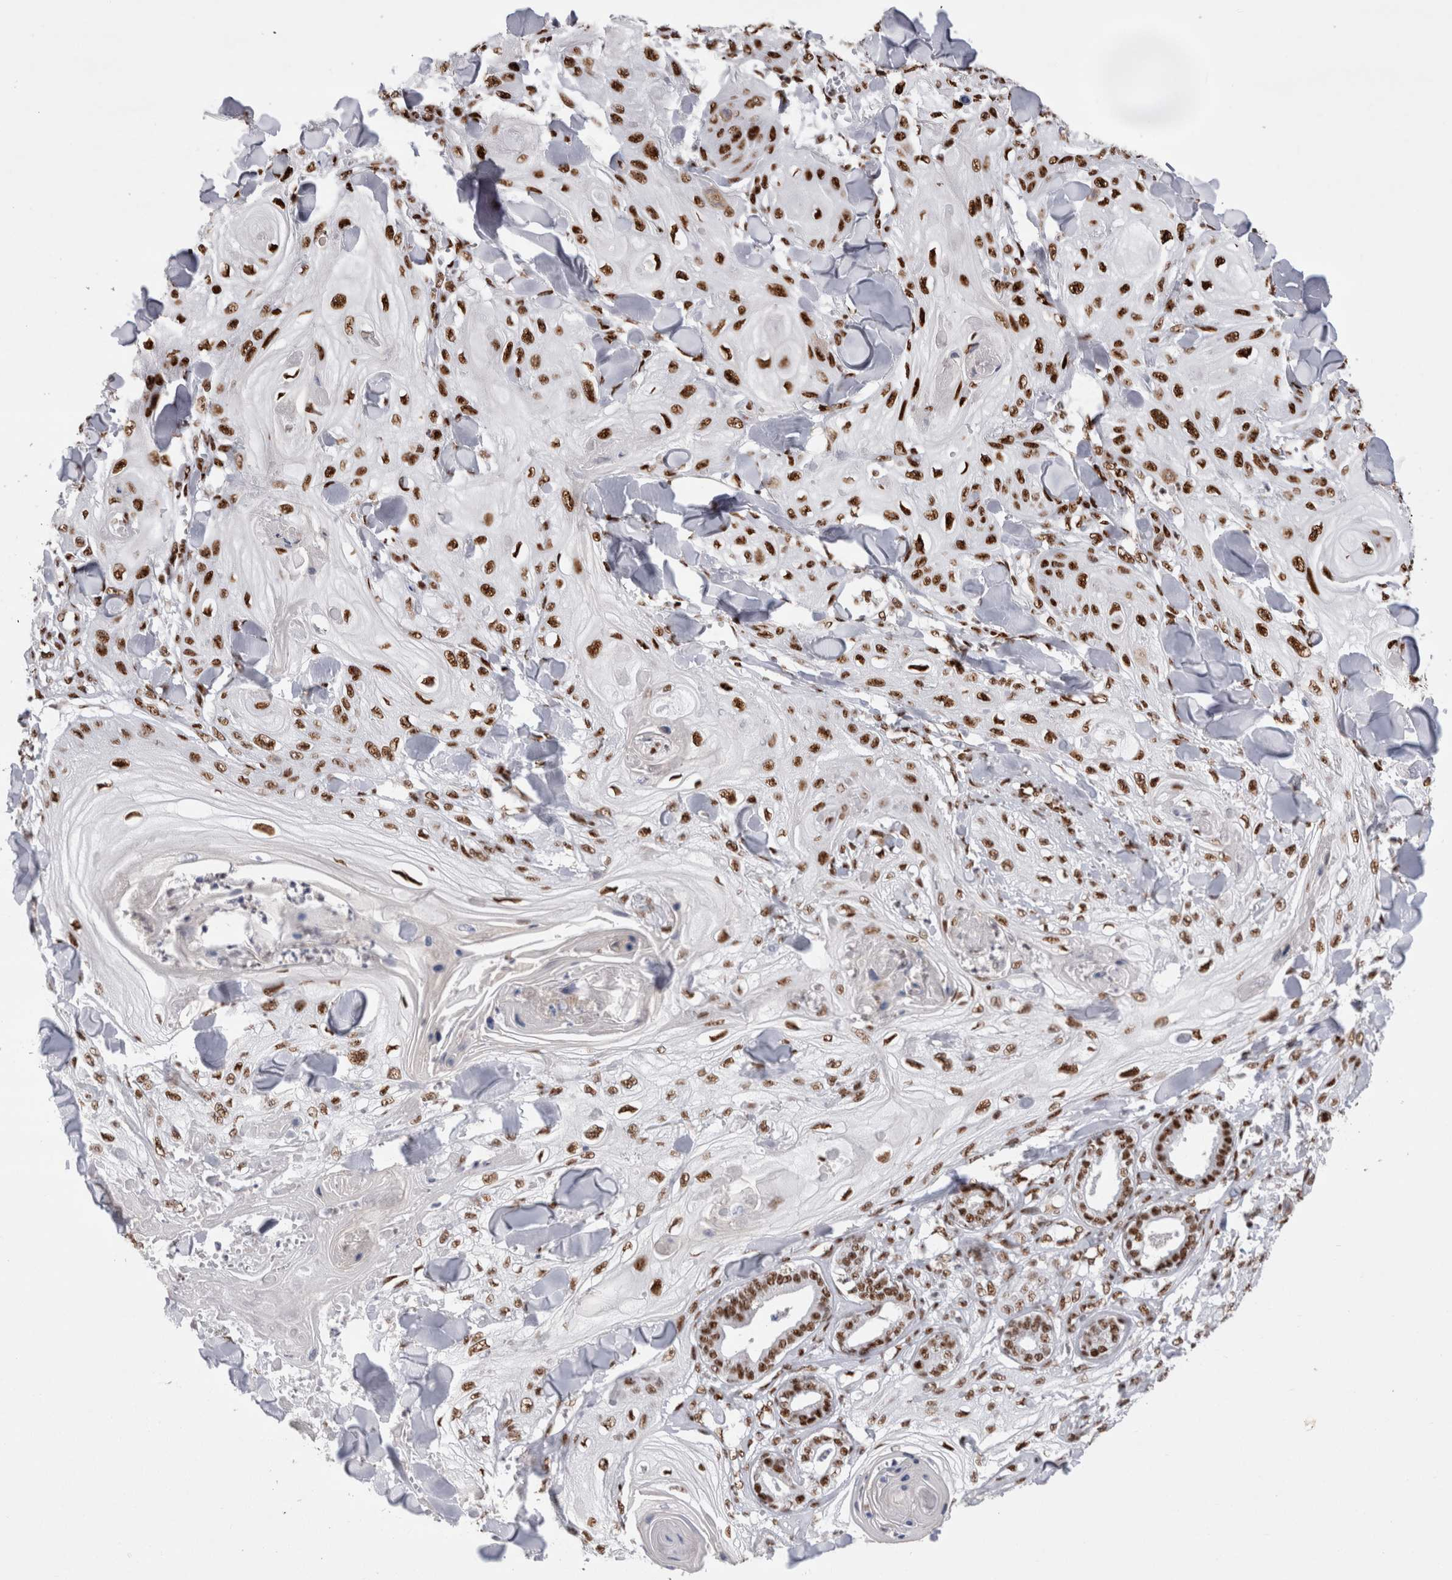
{"staining": {"intensity": "strong", "quantity": ">75%", "location": "nuclear"}, "tissue": "skin cancer", "cell_type": "Tumor cells", "image_type": "cancer", "snomed": [{"axis": "morphology", "description": "Squamous cell carcinoma, NOS"}, {"axis": "topography", "description": "Skin"}], "caption": "Immunohistochemical staining of human squamous cell carcinoma (skin) demonstrates high levels of strong nuclear staining in about >75% of tumor cells.", "gene": "RBM6", "patient": {"sex": "male", "age": 74}}